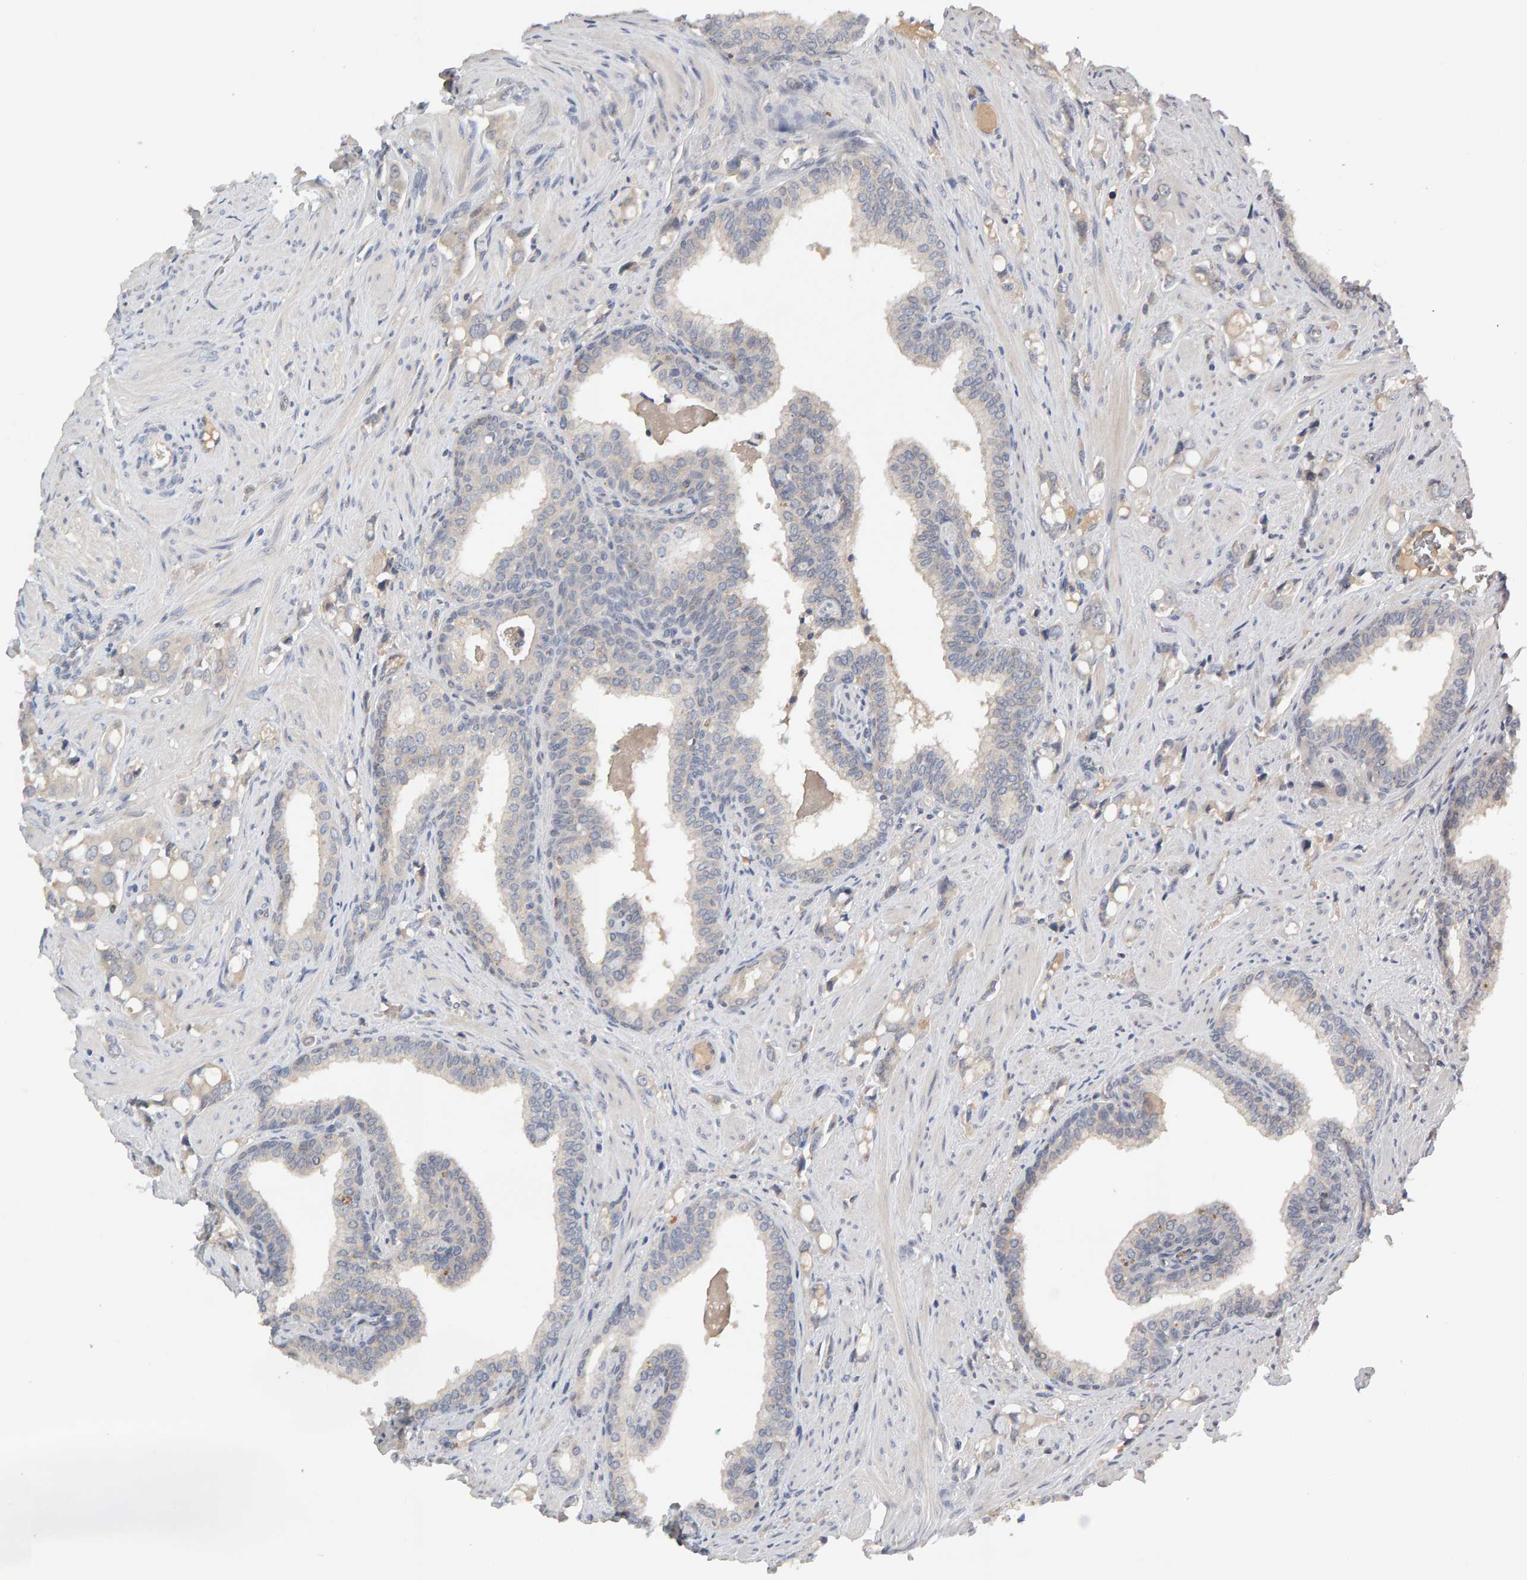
{"staining": {"intensity": "negative", "quantity": "none", "location": "none"}, "tissue": "prostate cancer", "cell_type": "Tumor cells", "image_type": "cancer", "snomed": [{"axis": "morphology", "description": "Adenocarcinoma, High grade"}, {"axis": "topography", "description": "Prostate"}], "caption": "Protein analysis of prostate adenocarcinoma (high-grade) reveals no significant positivity in tumor cells.", "gene": "GFUS", "patient": {"sex": "male", "age": 52}}